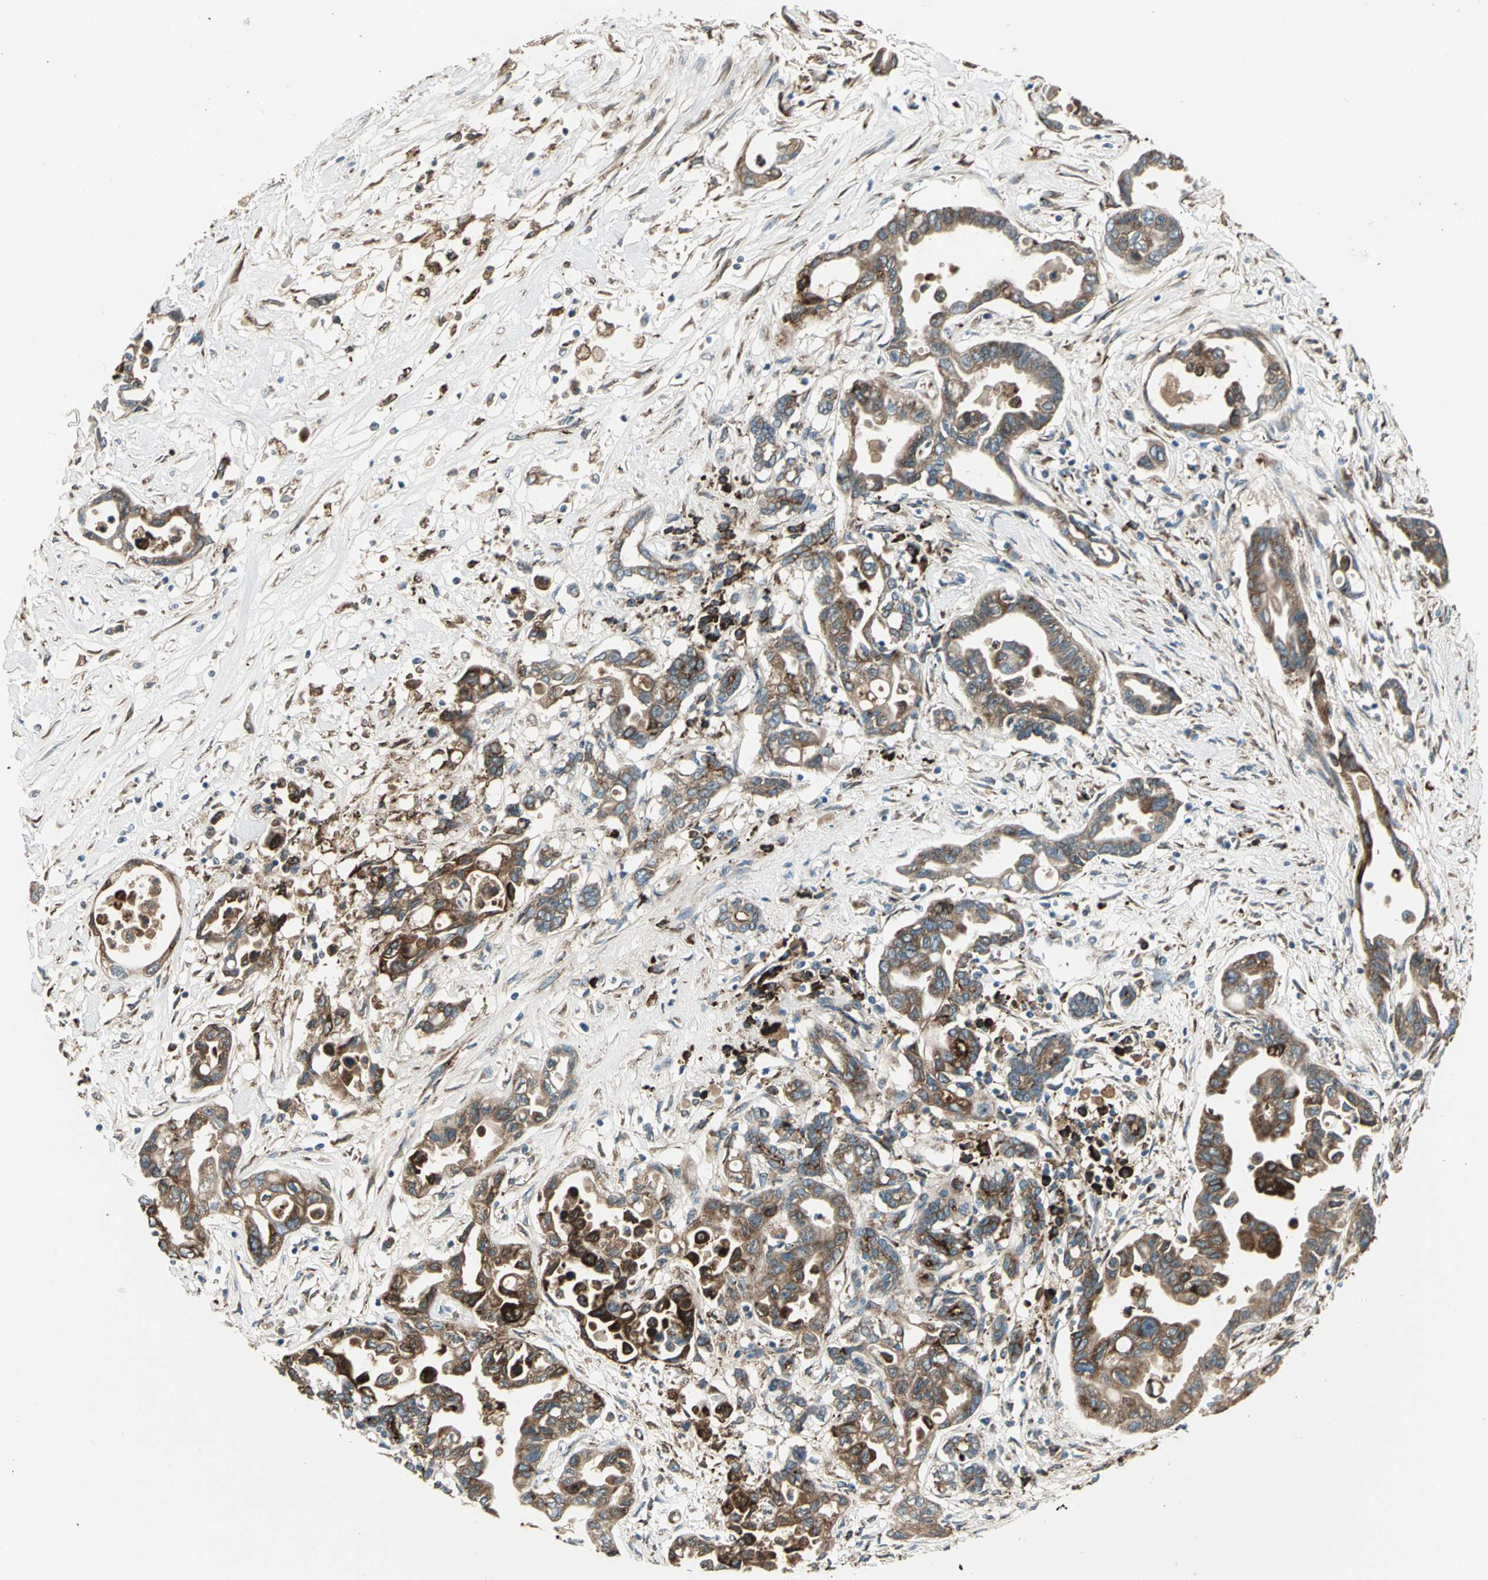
{"staining": {"intensity": "moderate", "quantity": ">75%", "location": "cytoplasmic/membranous"}, "tissue": "pancreatic cancer", "cell_type": "Tumor cells", "image_type": "cancer", "snomed": [{"axis": "morphology", "description": "Adenocarcinoma, NOS"}, {"axis": "topography", "description": "Pancreas"}], "caption": "Immunohistochemistry (IHC) of pancreatic adenocarcinoma demonstrates medium levels of moderate cytoplasmic/membranous staining in about >75% of tumor cells.", "gene": "PDIA4", "patient": {"sex": "female", "age": 57}}